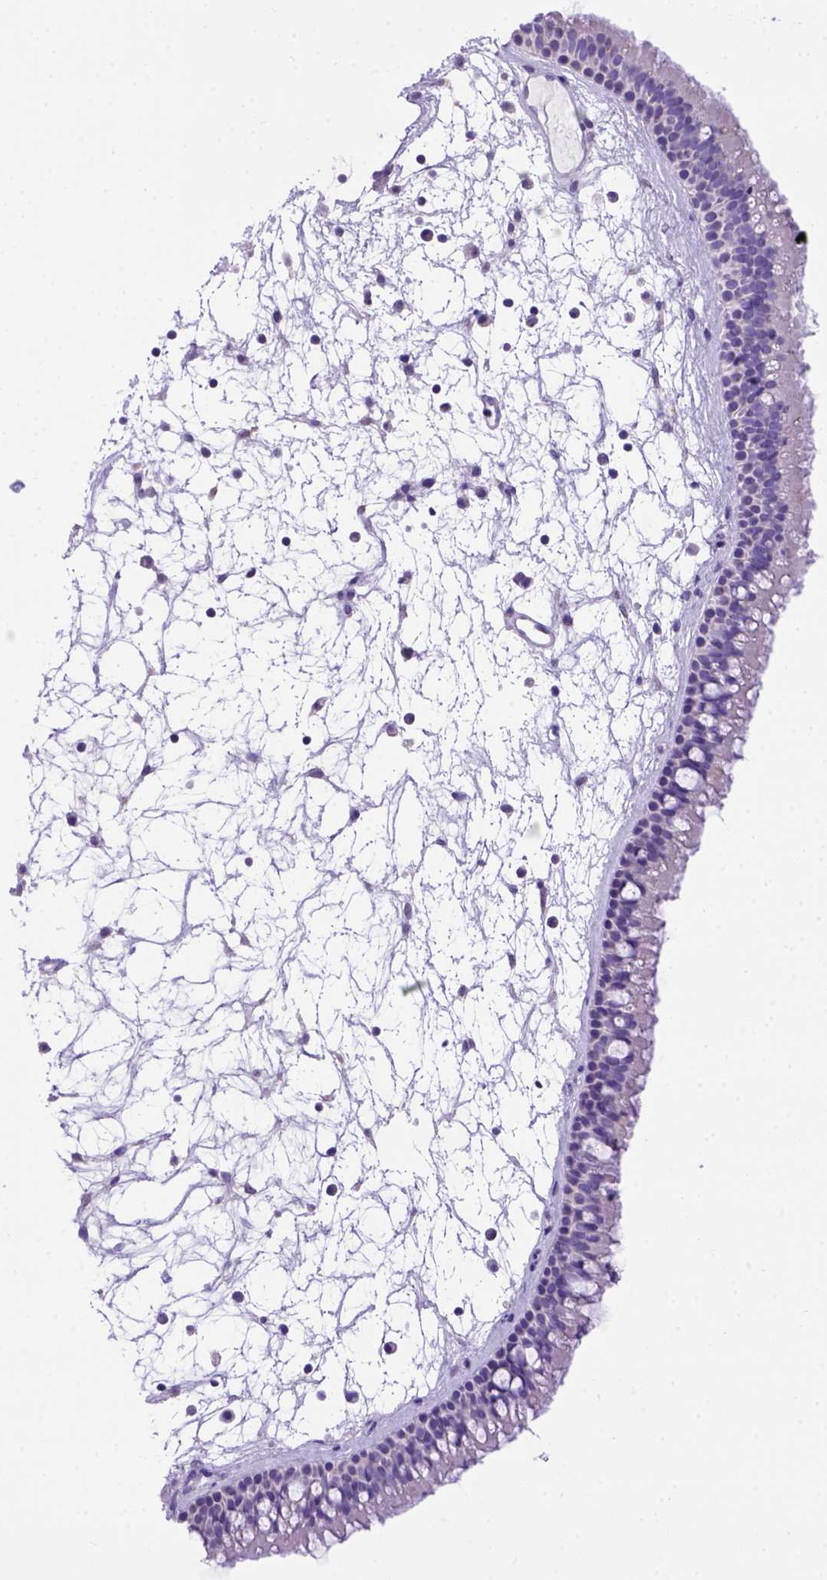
{"staining": {"intensity": "negative", "quantity": "none", "location": "none"}, "tissue": "nasopharynx", "cell_type": "Respiratory epithelial cells", "image_type": "normal", "snomed": [{"axis": "morphology", "description": "Normal tissue, NOS"}, {"axis": "topography", "description": "Nasopharynx"}], "caption": "Immunohistochemistry micrograph of benign nasopharynx stained for a protein (brown), which shows no expression in respiratory epithelial cells.", "gene": "PTGES", "patient": {"sex": "female", "age": 85}}